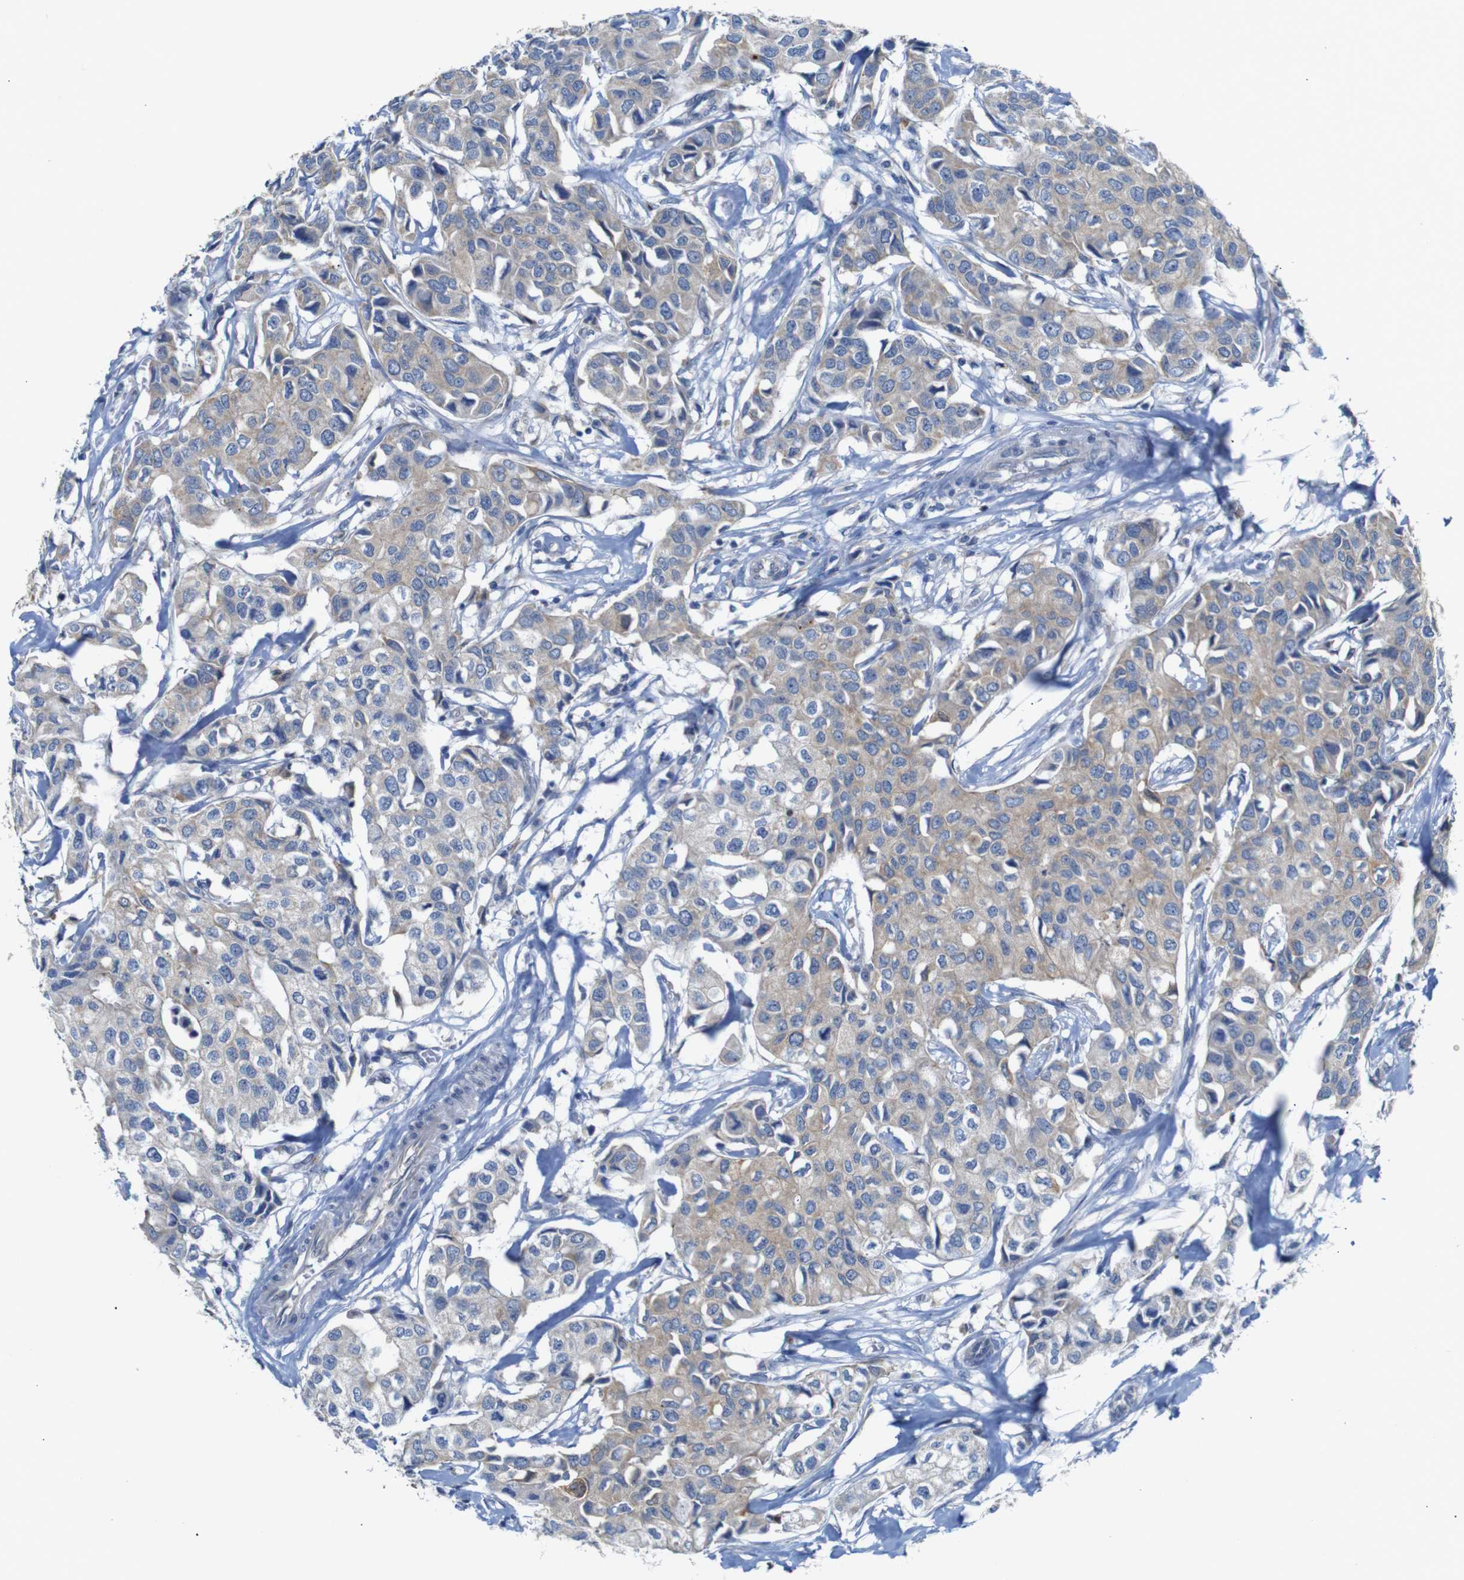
{"staining": {"intensity": "weak", "quantity": ">75%", "location": "cytoplasmic/membranous"}, "tissue": "breast cancer", "cell_type": "Tumor cells", "image_type": "cancer", "snomed": [{"axis": "morphology", "description": "Duct carcinoma"}, {"axis": "topography", "description": "Breast"}], "caption": "Breast cancer (intraductal carcinoma) stained with DAB immunohistochemistry displays low levels of weak cytoplasmic/membranous staining in about >75% of tumor cells. The protein is shown in brown color, while the nuclei are stained blue.", "gene": "ALOX15", "patient": {"sex": "female", "age": 80}}